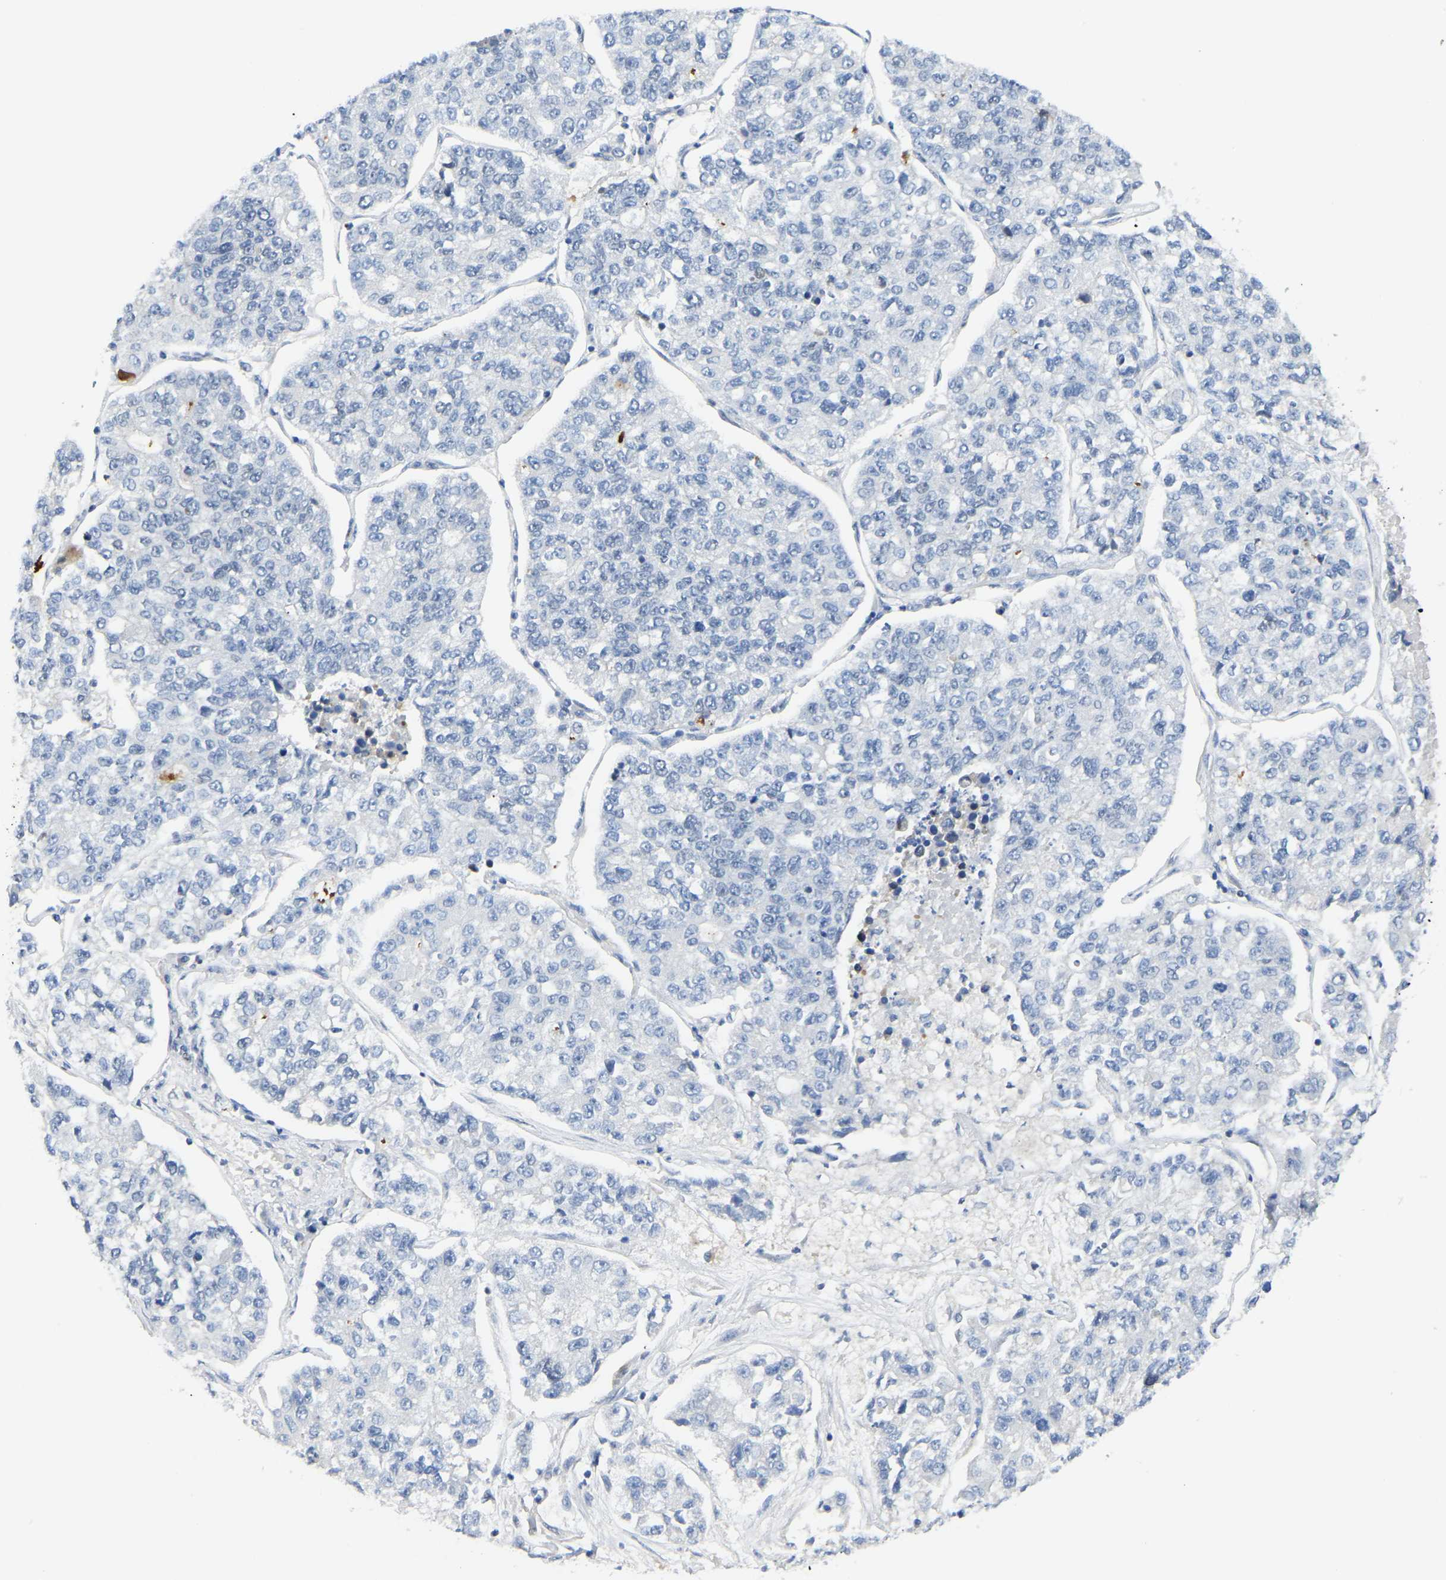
{"staining": {"intensity": "negative", "quantity": "none", "location": "none"}, "tissue": "lung cancer", "cell_type": "Tumor cells", "image_type": "cancer", "snomed": [{"axis": "morphology", "description": "Adenocarcinoma, NOS"}, {"axis": "topography", "description": "Lung"}], "caption": "Lung adenocarcinoma was stained to show a protein in brown. There is no significant positivity in tumor cells.", "gene": "KLRG2", "patient": {"sex": "male", "age": 49}}